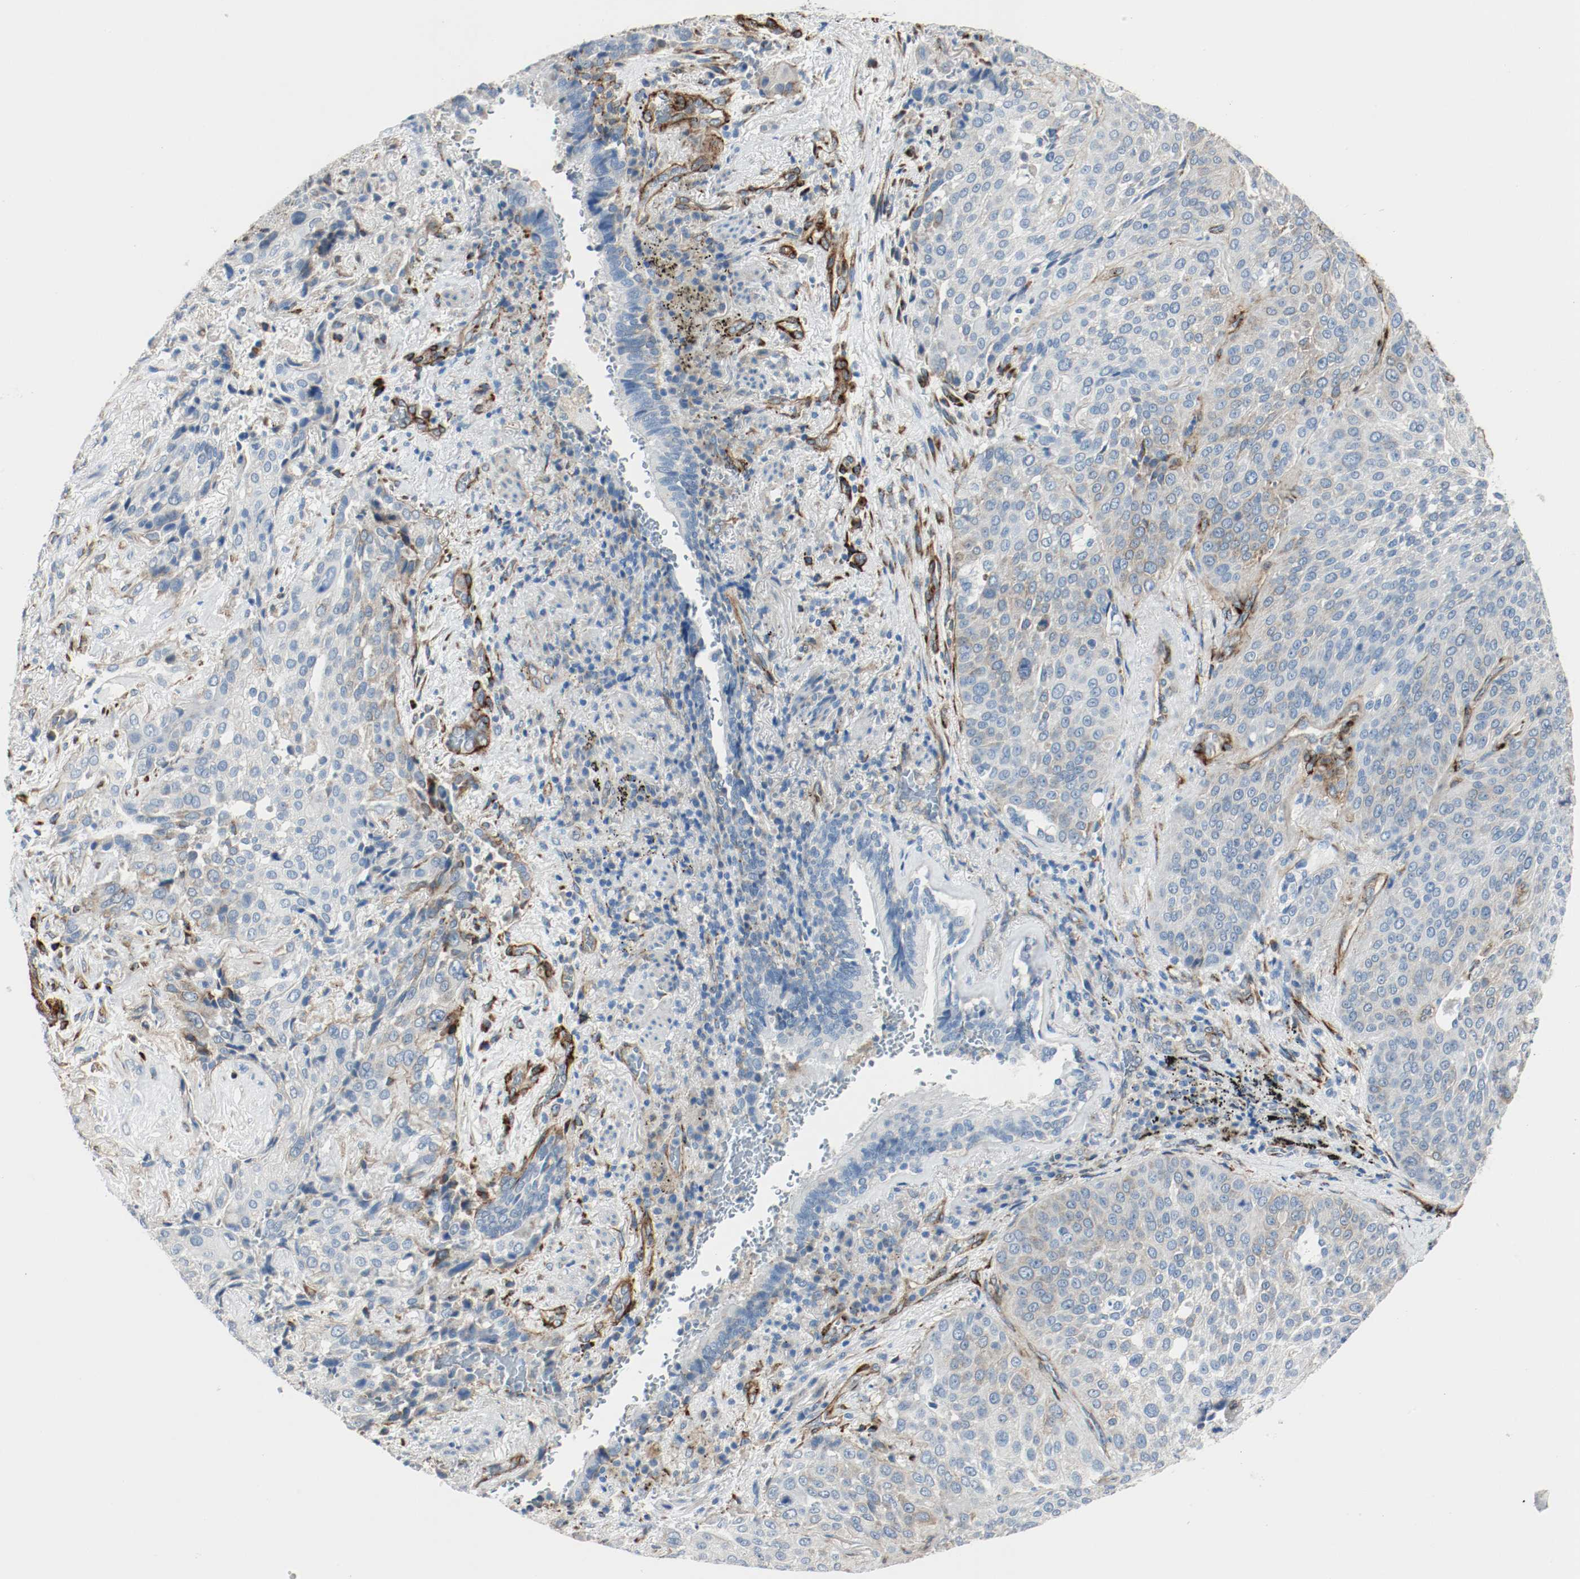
{"staining": {"intensity": "moderate", "quantity": "<25%", "location": "cytoplasmic/membranous"}, "tissue": "lung cancer", "cell_type": "Tumor cells", "image_type": "cancer", "snomed": [{"axis": "morphology", "description": "Squamous cell carcinoma, NOS"}, {"axis": "topography", "description": "Lung"}], "caption": "Squamous cell carcinoma (lung) was stained to show a protein in brown. There is low levels of moderate cytoplasmic/membranous staining in approximately <25% of tumor cells.", "gene": "LAMB1", "patient": {"sex": "male", "age": 54}}